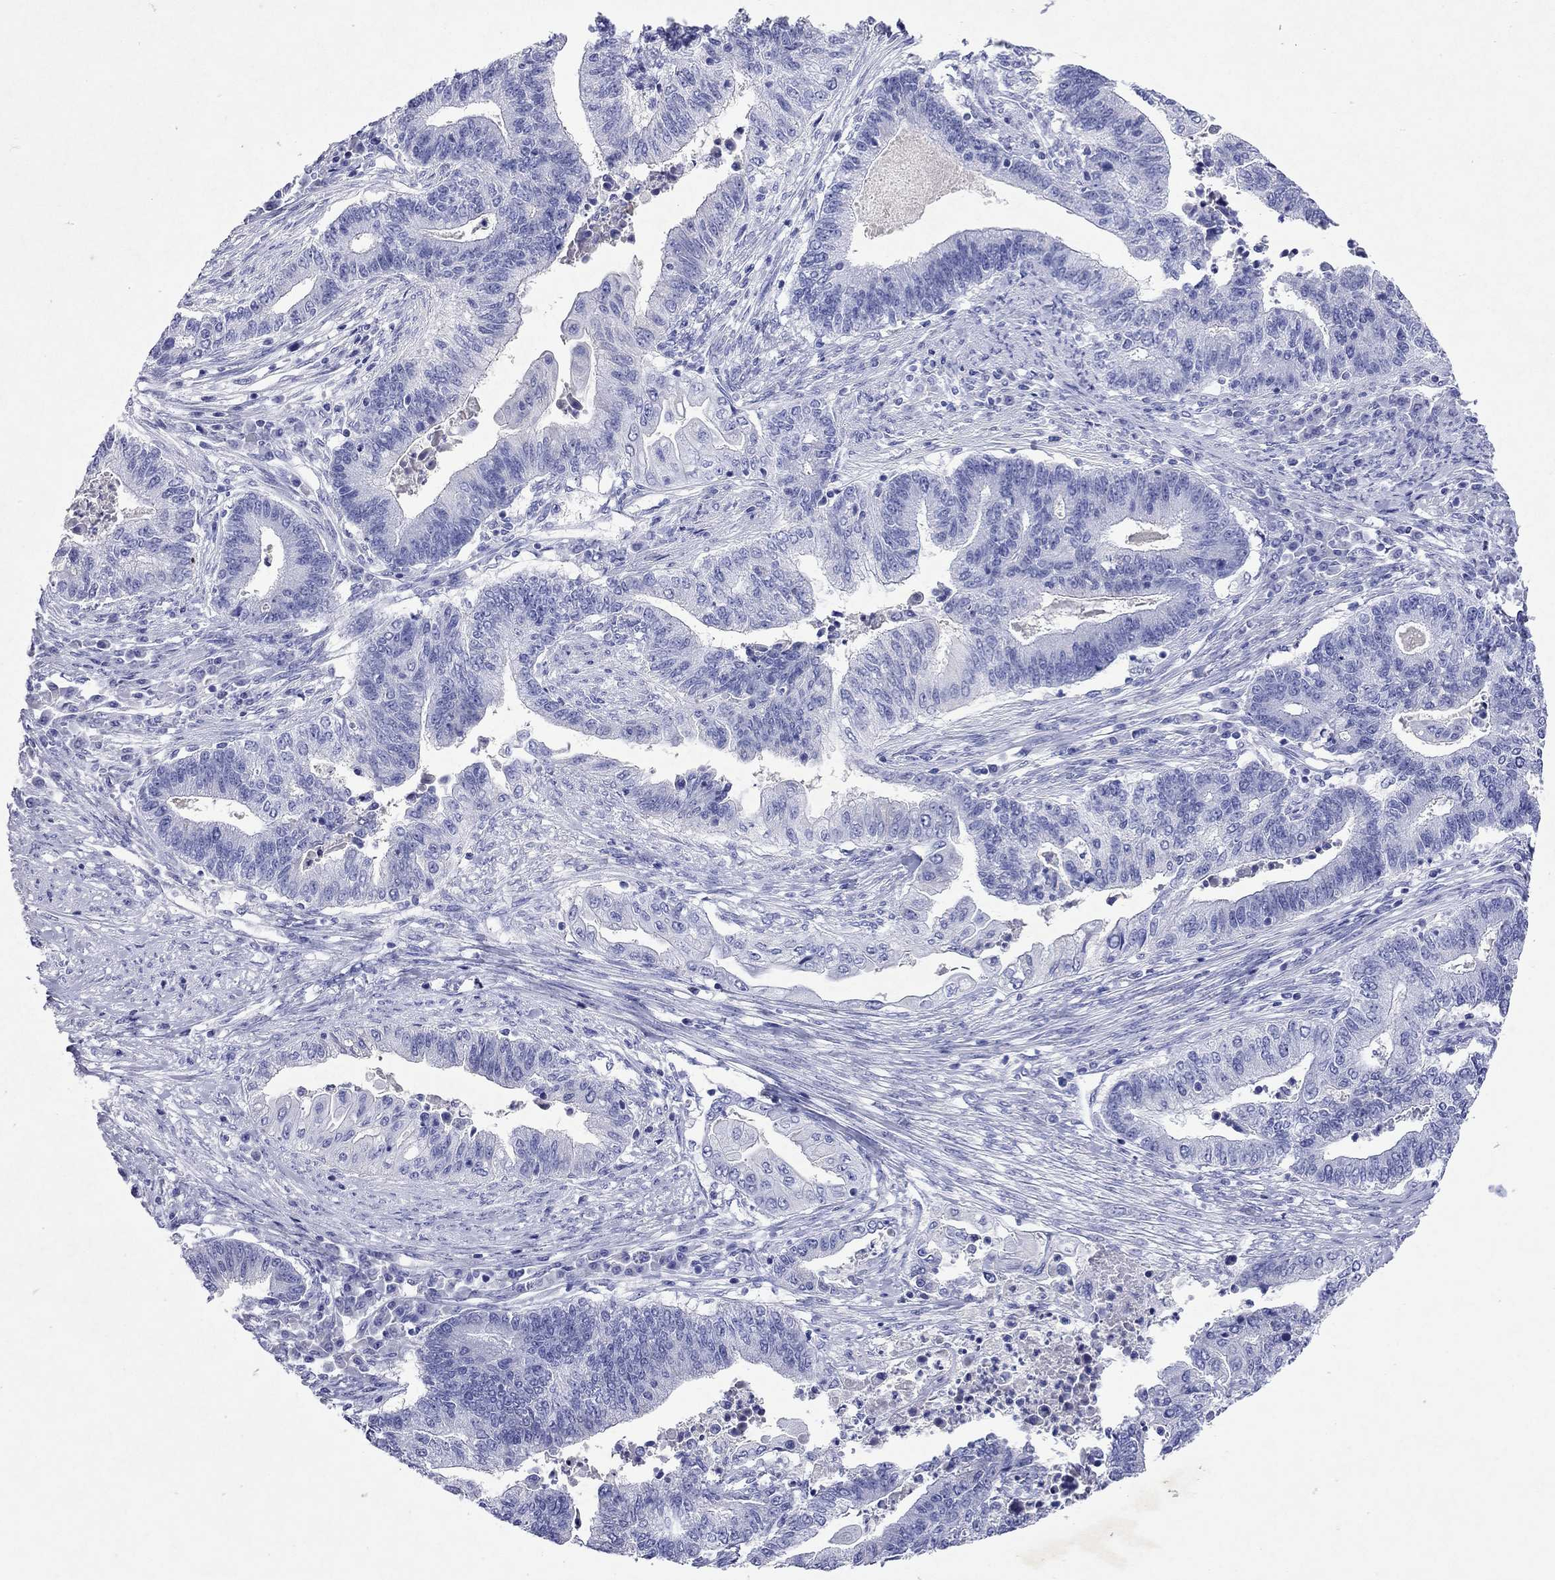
{"staining": {"intensity": "negative", "quantity": "none", "location": "none"}, "tissue": "endometrial cancer", "cell_type": "Tumor cells", "image_type": "cancer", "snomed": [{"axis": "morphology", "description": "Adenocarcinoma, NOS"}, {"axis": "topography", "description": "Uterus"}, {"axis": "topography", "description": "Endometrium"}], "caption": "Tumor cells show no significant protein positivity in endometrial cancer (adenocarcinoma).", "gene": "ARMC12", "patient": {"sex": "female", "age": 54}}